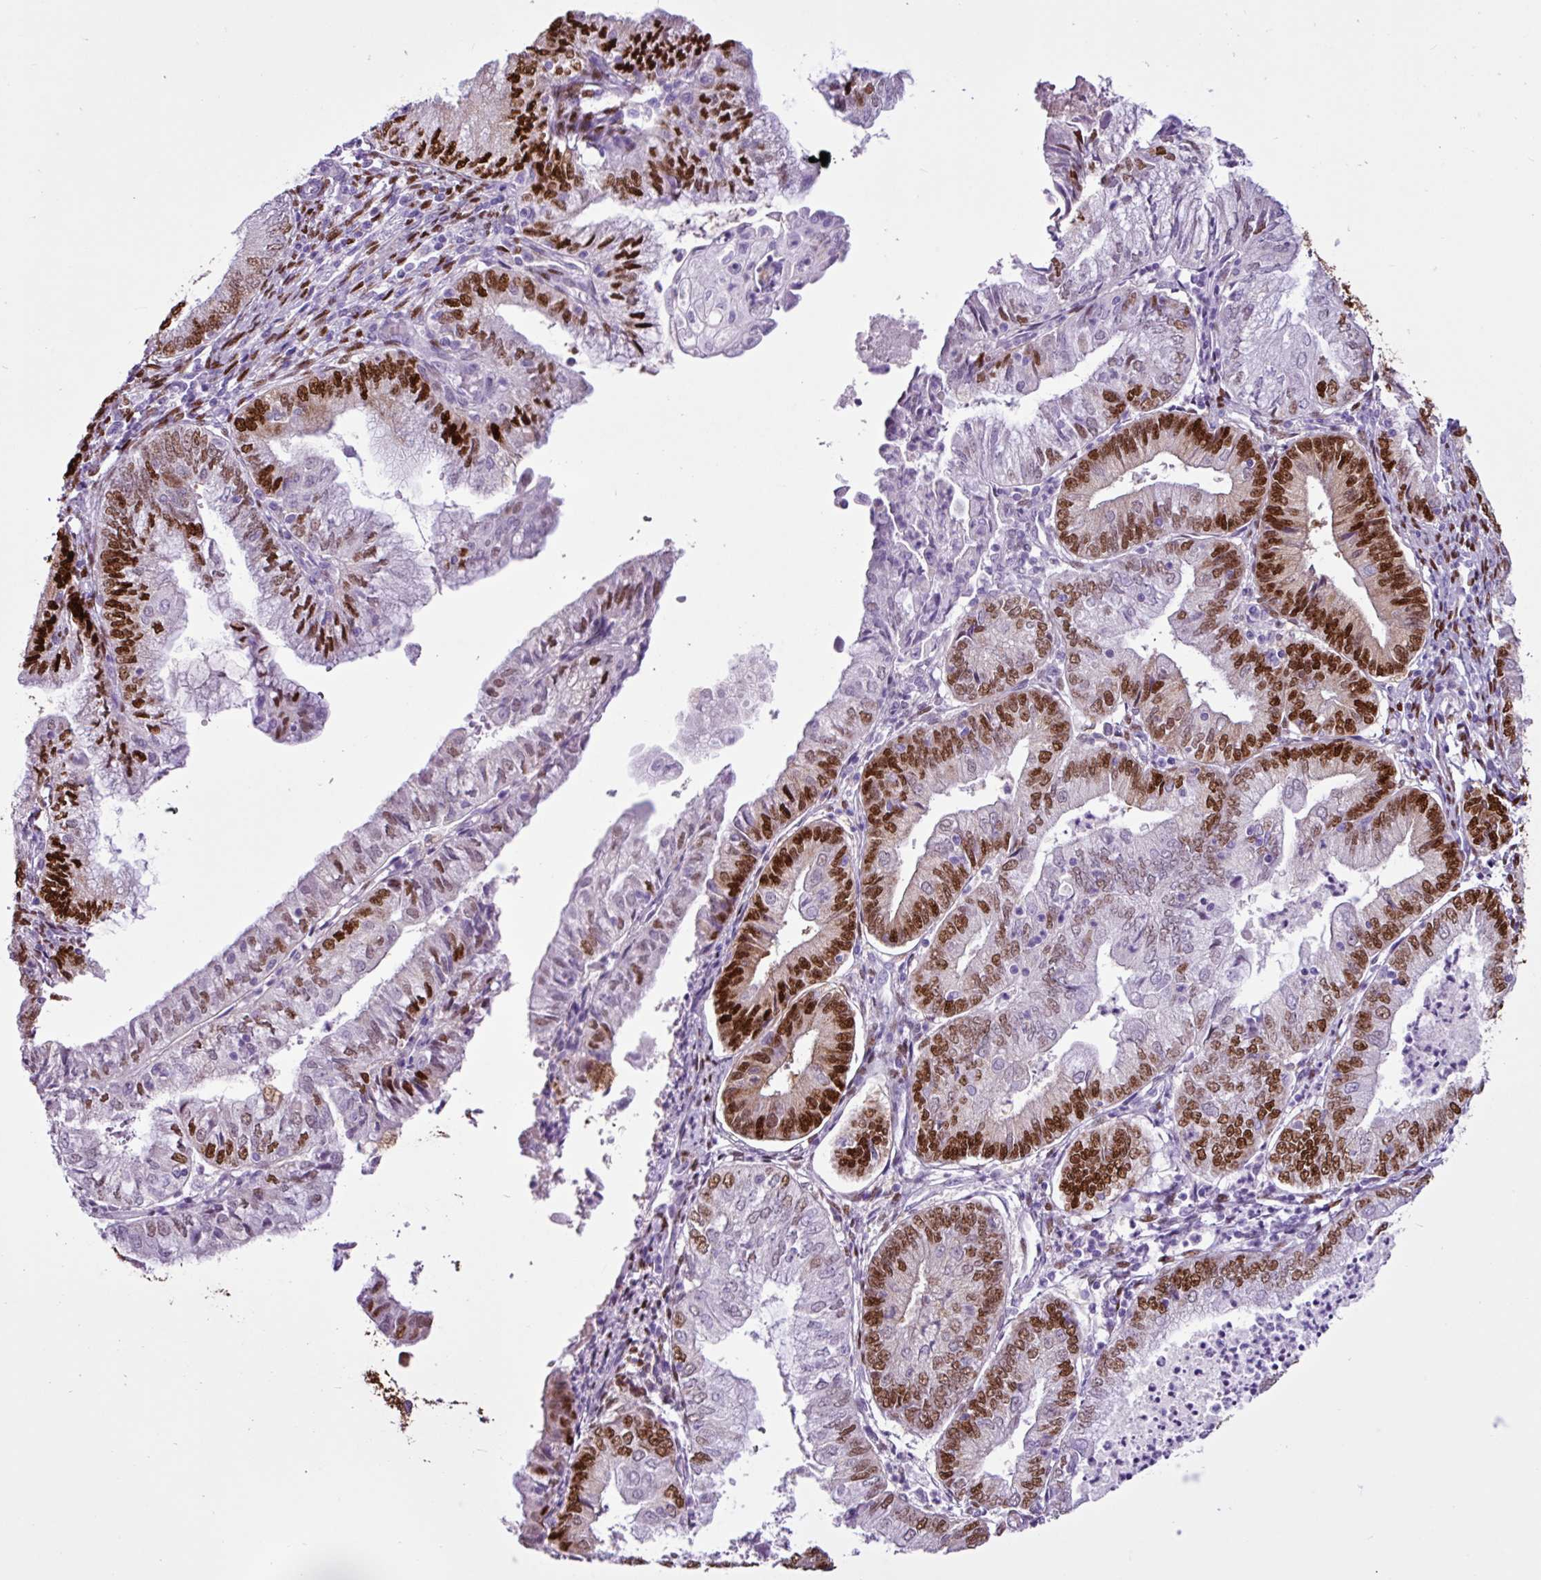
{"staining": {"intensity": "moderate", "quantity": ">75%", "location": "nuclear"}, "tissue": "endometrial cancer", "cell_type": "Tumor cells", "image_type": "cancer", "snomed": [{"axis": "morphology", "description": "Adenocarcinoma, NOS"}, {"axis": "topography", "description": "Endometrium"}], "caption": "A high-resolution image shows IHC staining of adenocarcinoma (endometrial), which displays moderate nuclear staining in approximately >75% of tumor cells.", "gene": "PGR", "patient": {"sex": "female", "age": 55}}